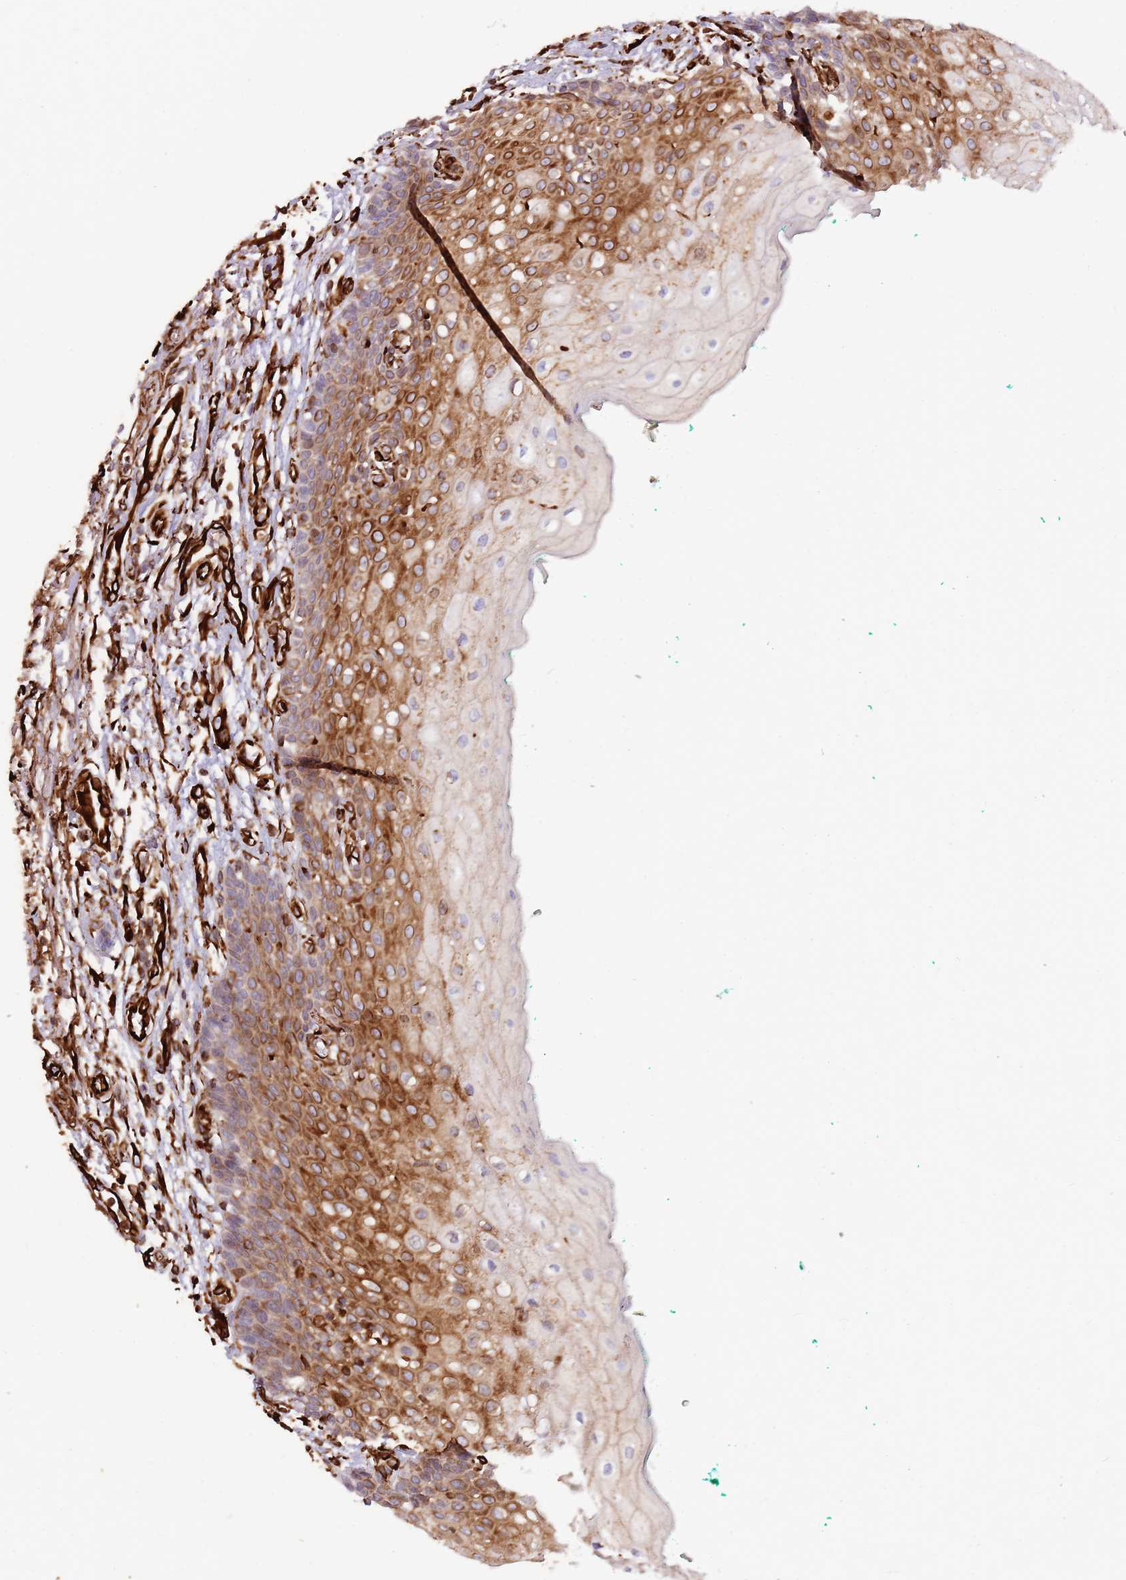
{"staining": {"intensity": "strong", "quantity": "25%-75%", "location": "cytoplasmic/membranous"}, "tissue": "oral mucosa", "cell_type": "Squamous epithelial cells", "image_type": "normal", "snomed": [{"axis": "morphology", "description": "Normal tissue, NOS"}, {"axis": "morphology", "description": "Squamous cell carcinoma, NOS"}, {"axis": "topography", "description": "Oral tissue"}, {"axis": "topography", "description": "Tounge, NOS"}, {"axis": "topography", "description": "Head-Neck"}], "caption": "Immunohistochemistry histopathology image of unremarkable oral mucosa: oral mucosa stained using IHC demonstrates high levels of strong protein expression localized specifically in the cytoplasmic/membranous of squamous epithelial cells, appearing as a cytoplasmic/membranous brown color.", "gene": "MRGPRE", "patient": {"sex": "male", "age": 79}}